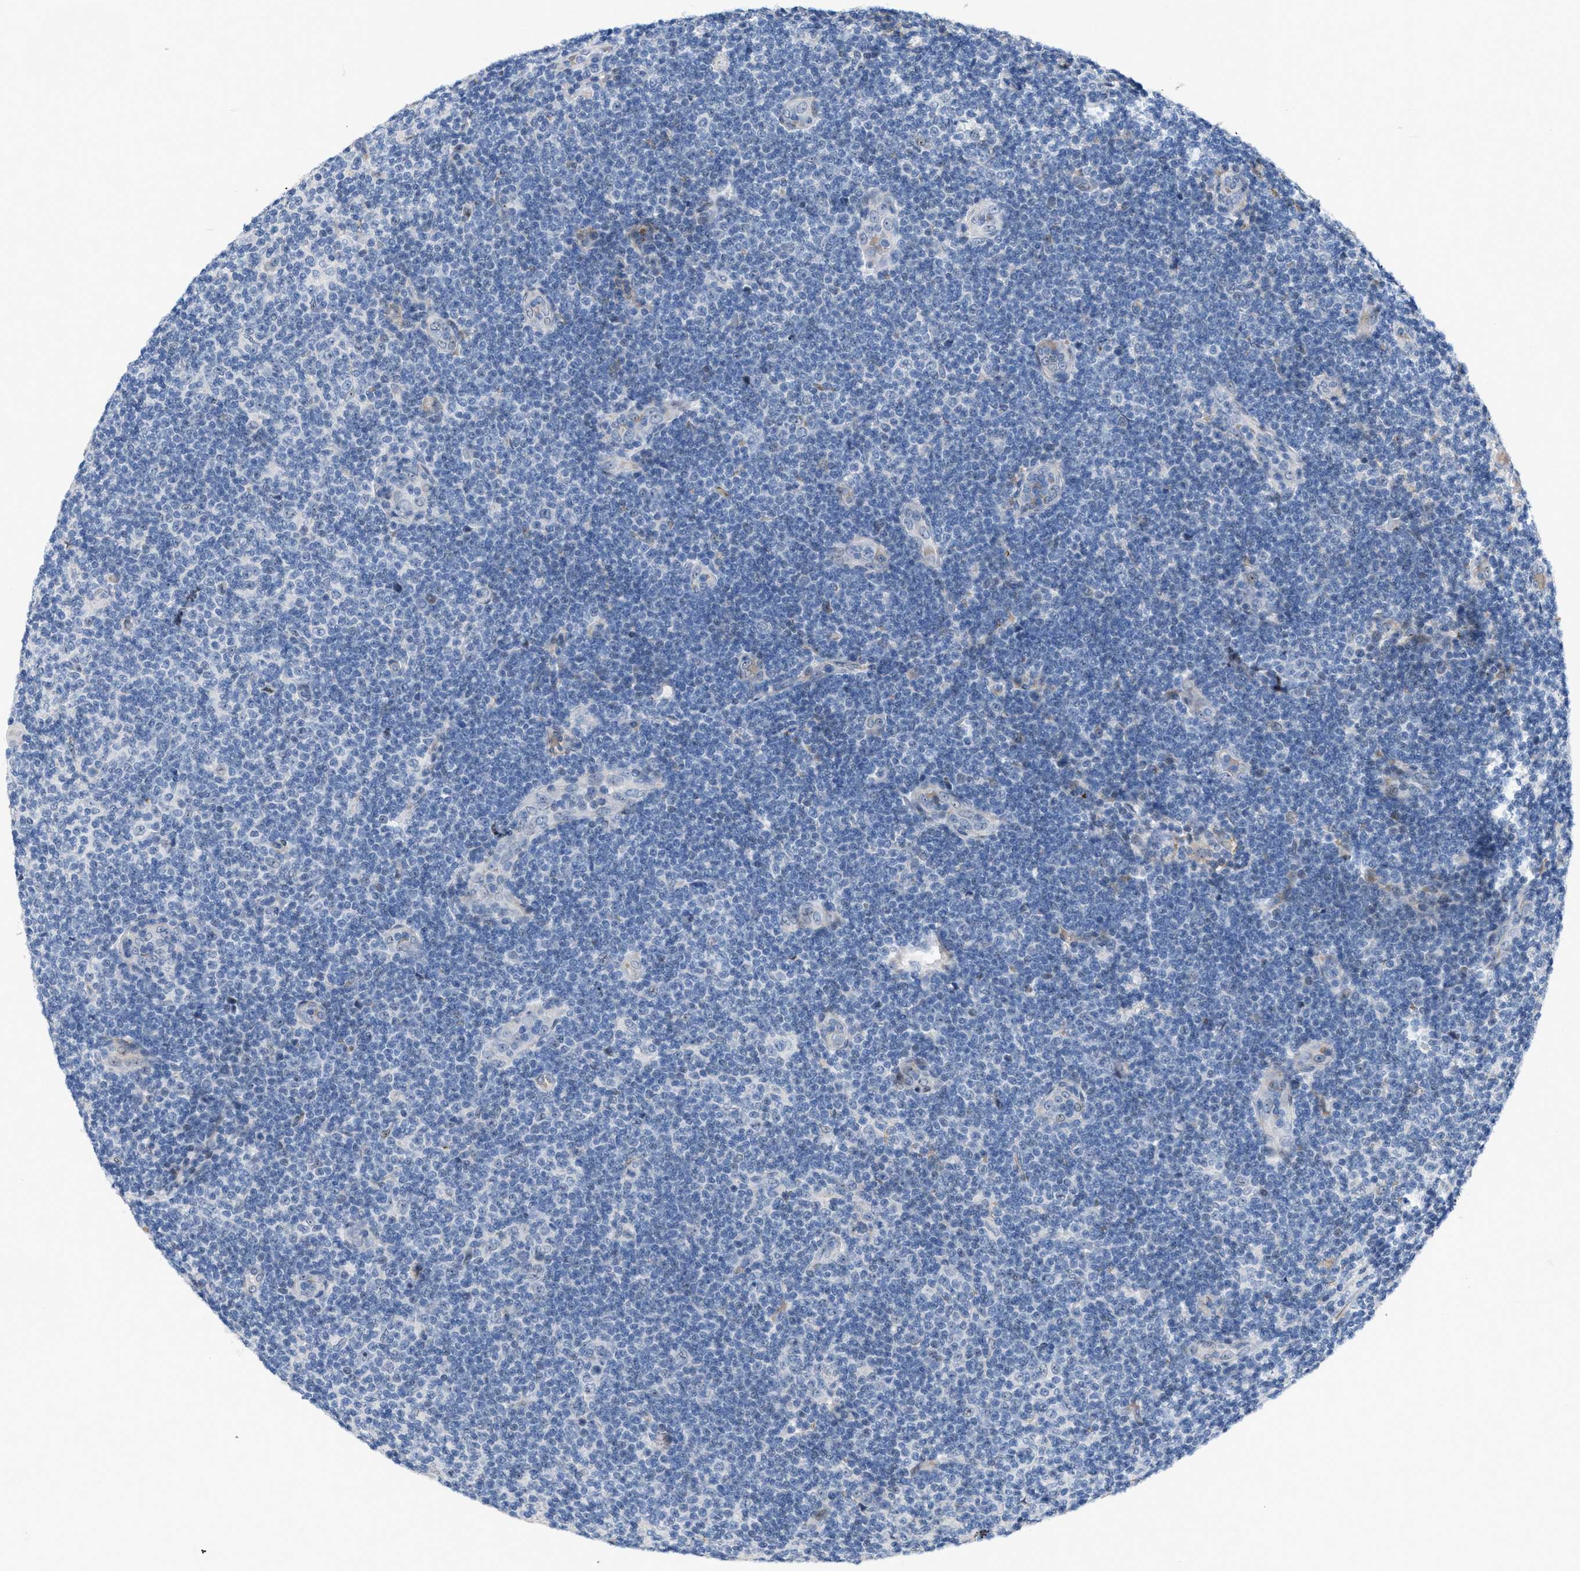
{"staining": {"intensity": "negative", "quantity": "none", "location": "none"}, "tissue": "lymphoma", "cell_type": "Tumor cells", "image_type": "cancer", "snomed": [{"axis": "morphology", "description": "Malignant lymphoma, non-Hodgkin's type, Low grade"}, {"axis": "topography", "description": "Lymph node"}], "caption": "Tumor cells are negative for brown protein staining in low-grade malignant lymphoma, non-Hodgkin's type. The staining was performed using DAB (3,3'-diaminobenzidine) to visualize the protein expression in brown, while the nuclei were stained in blue with hematoxylin (Magnification: 20x).", "gene": "POLR1F", "patient": {"sex": "male", "age": 83}}